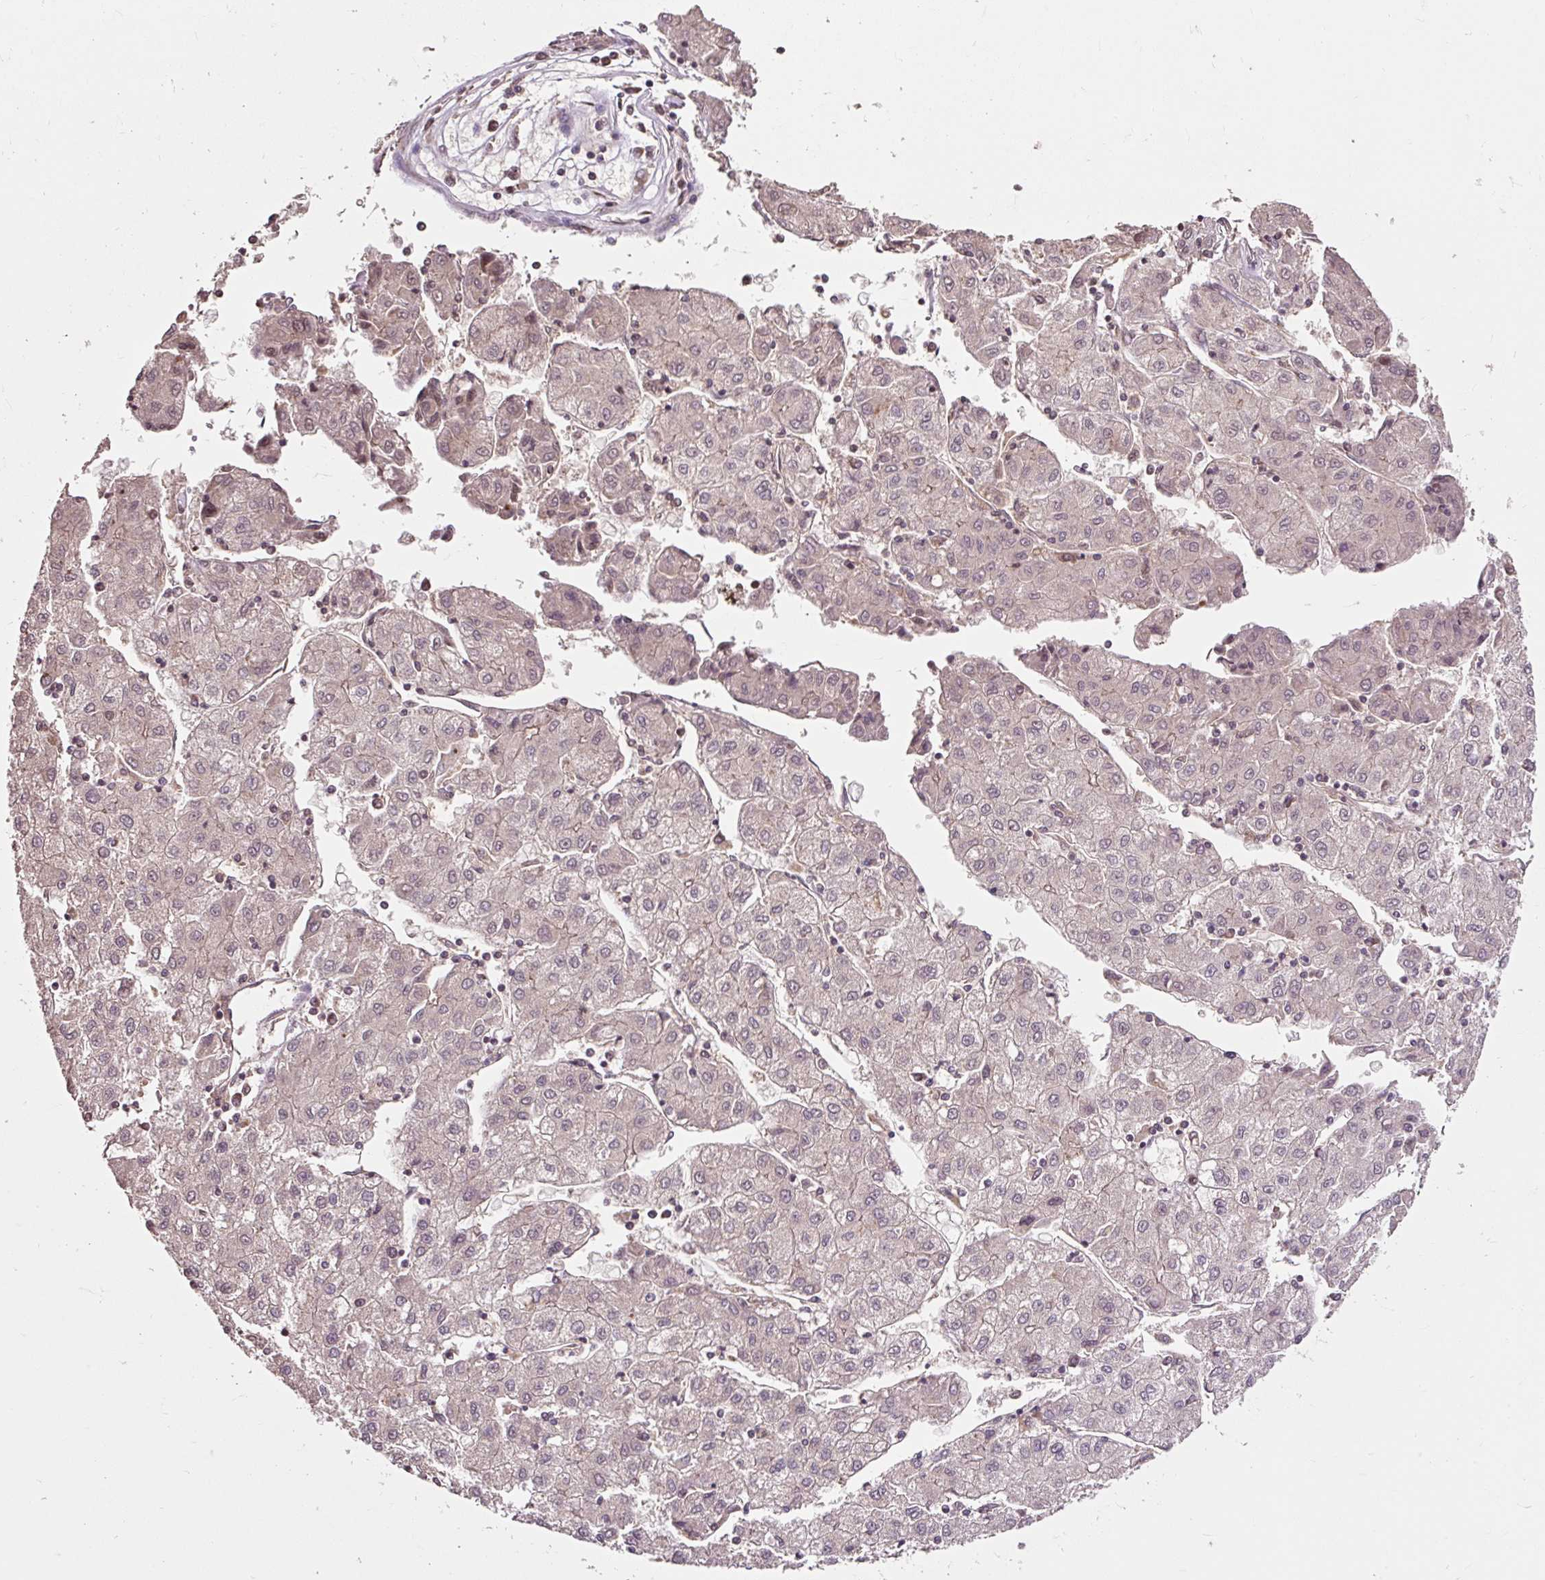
{"staining": {"intensity": "negative", "quantity": "none", "location": "none"}, "tissue": "liver cancer", "cell_type": "Tumor cells", "image_type": "cancer", "snomed": [{"axis": "morphology", "description": "Carcinoma, Hepatocellular, NOS"}, {"axis": "topography", "description": "Liver"}], "caption": "Protein analysis of liver hepatocellular carcinoma displays no significant expression in tumor cells.", "gene": "MMS19", "patient": {"sex": "male", "age": 72}}